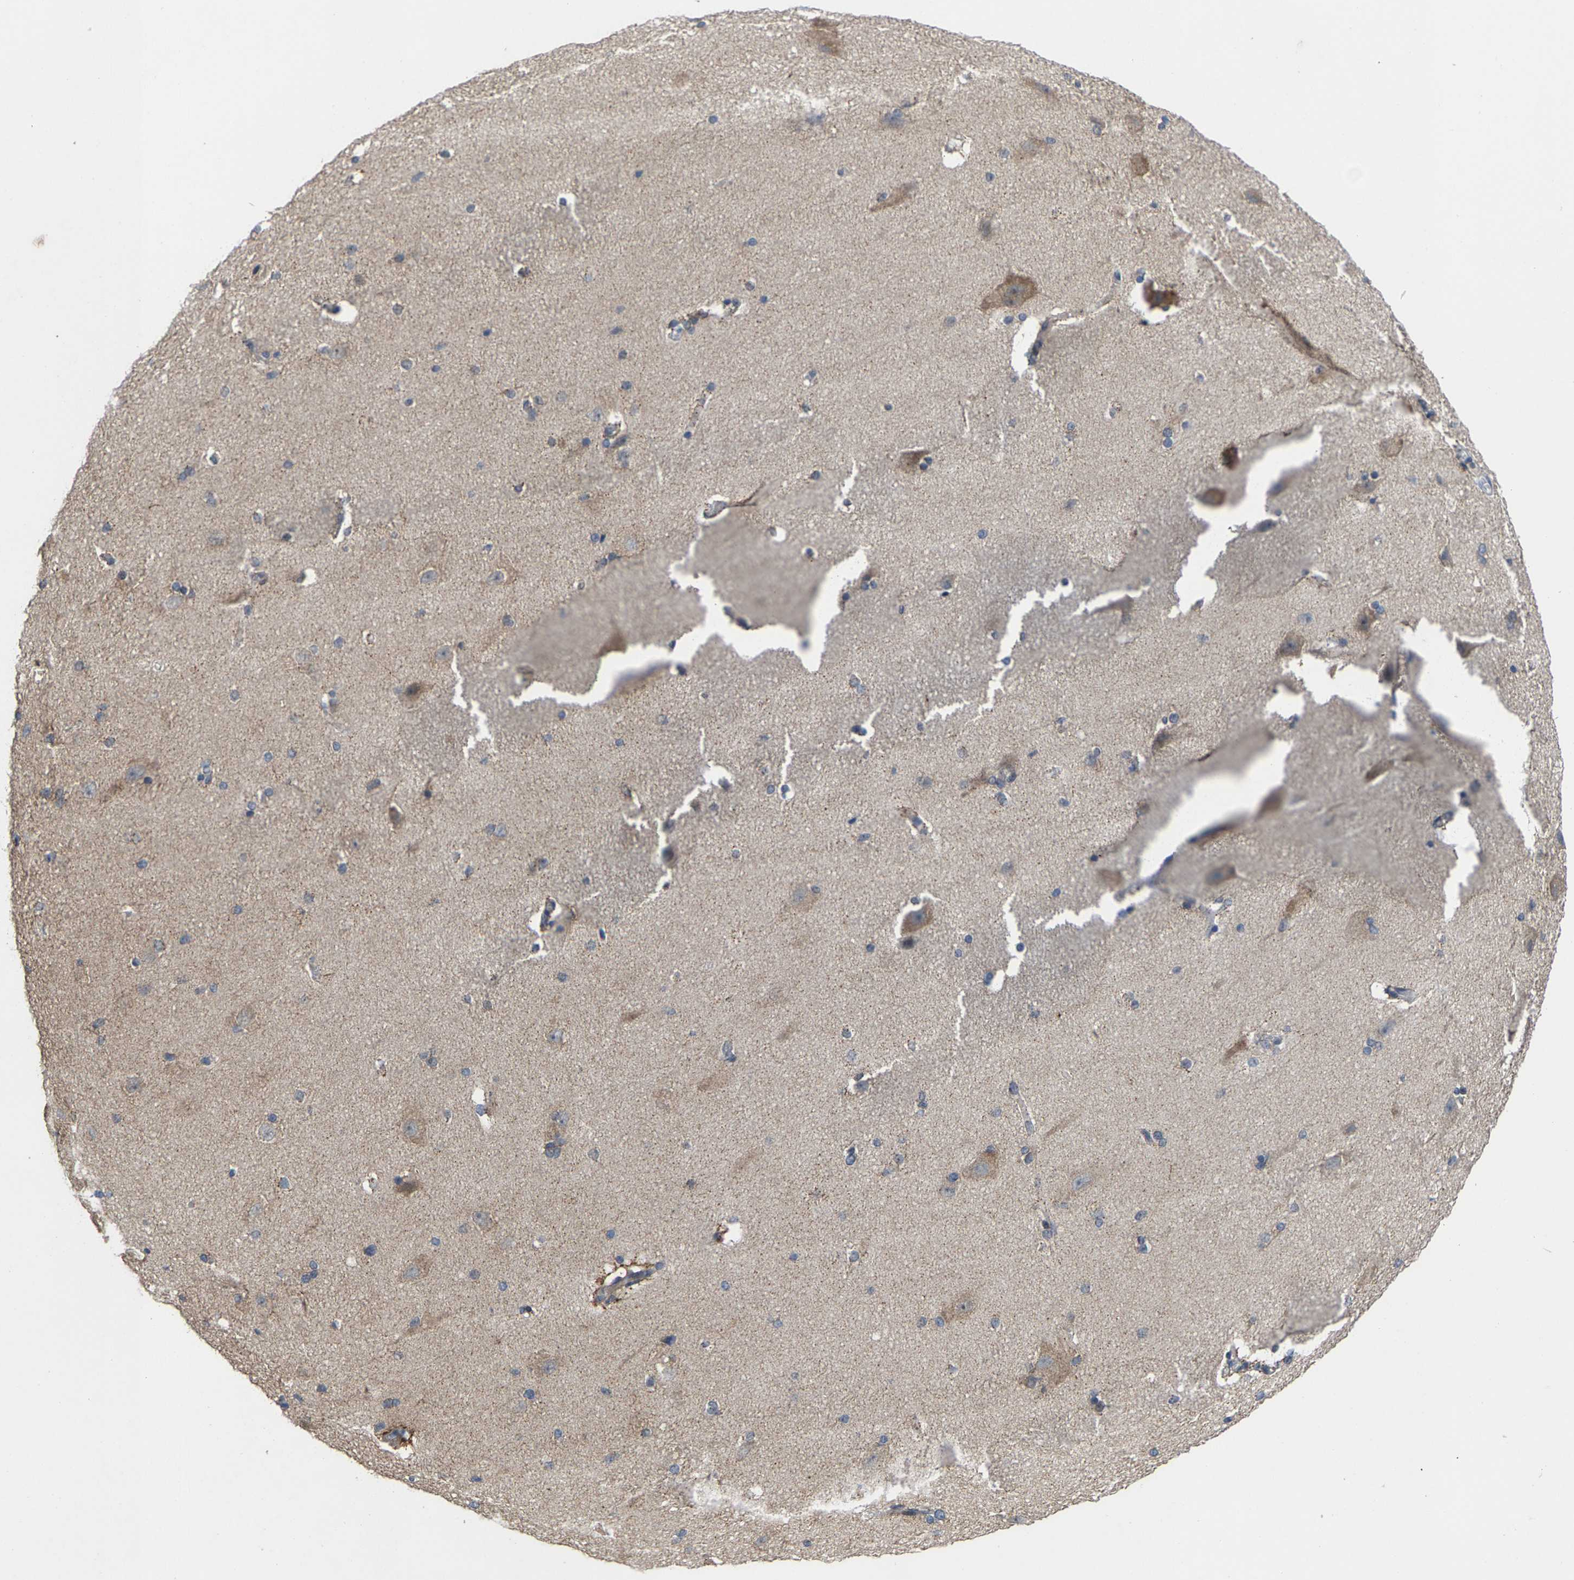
{"staining": {"intensity": "negative", "quantity": "none", "location": "none"}, "tissue": "cerebral cortex", "cell_type": "Endothelial cells", "image_type": "normal", "snomed": [{"axis": "morphology", "description": "Normal tissue, NOS"}, {"axis": "topography", "description": "Cerebral cortex"}, {"axis": "topography", "description": "Hippocampus"}], "caption": "This image is of unremarkable cerebral cortex stained with immunohistochemistry (IHC) to label a protein in brown with the nuclei are counter-stained blue. There is no staining in endothelial cells.", "gene": "TDRKH", "patient": {"sex": "female", "age": 19}}